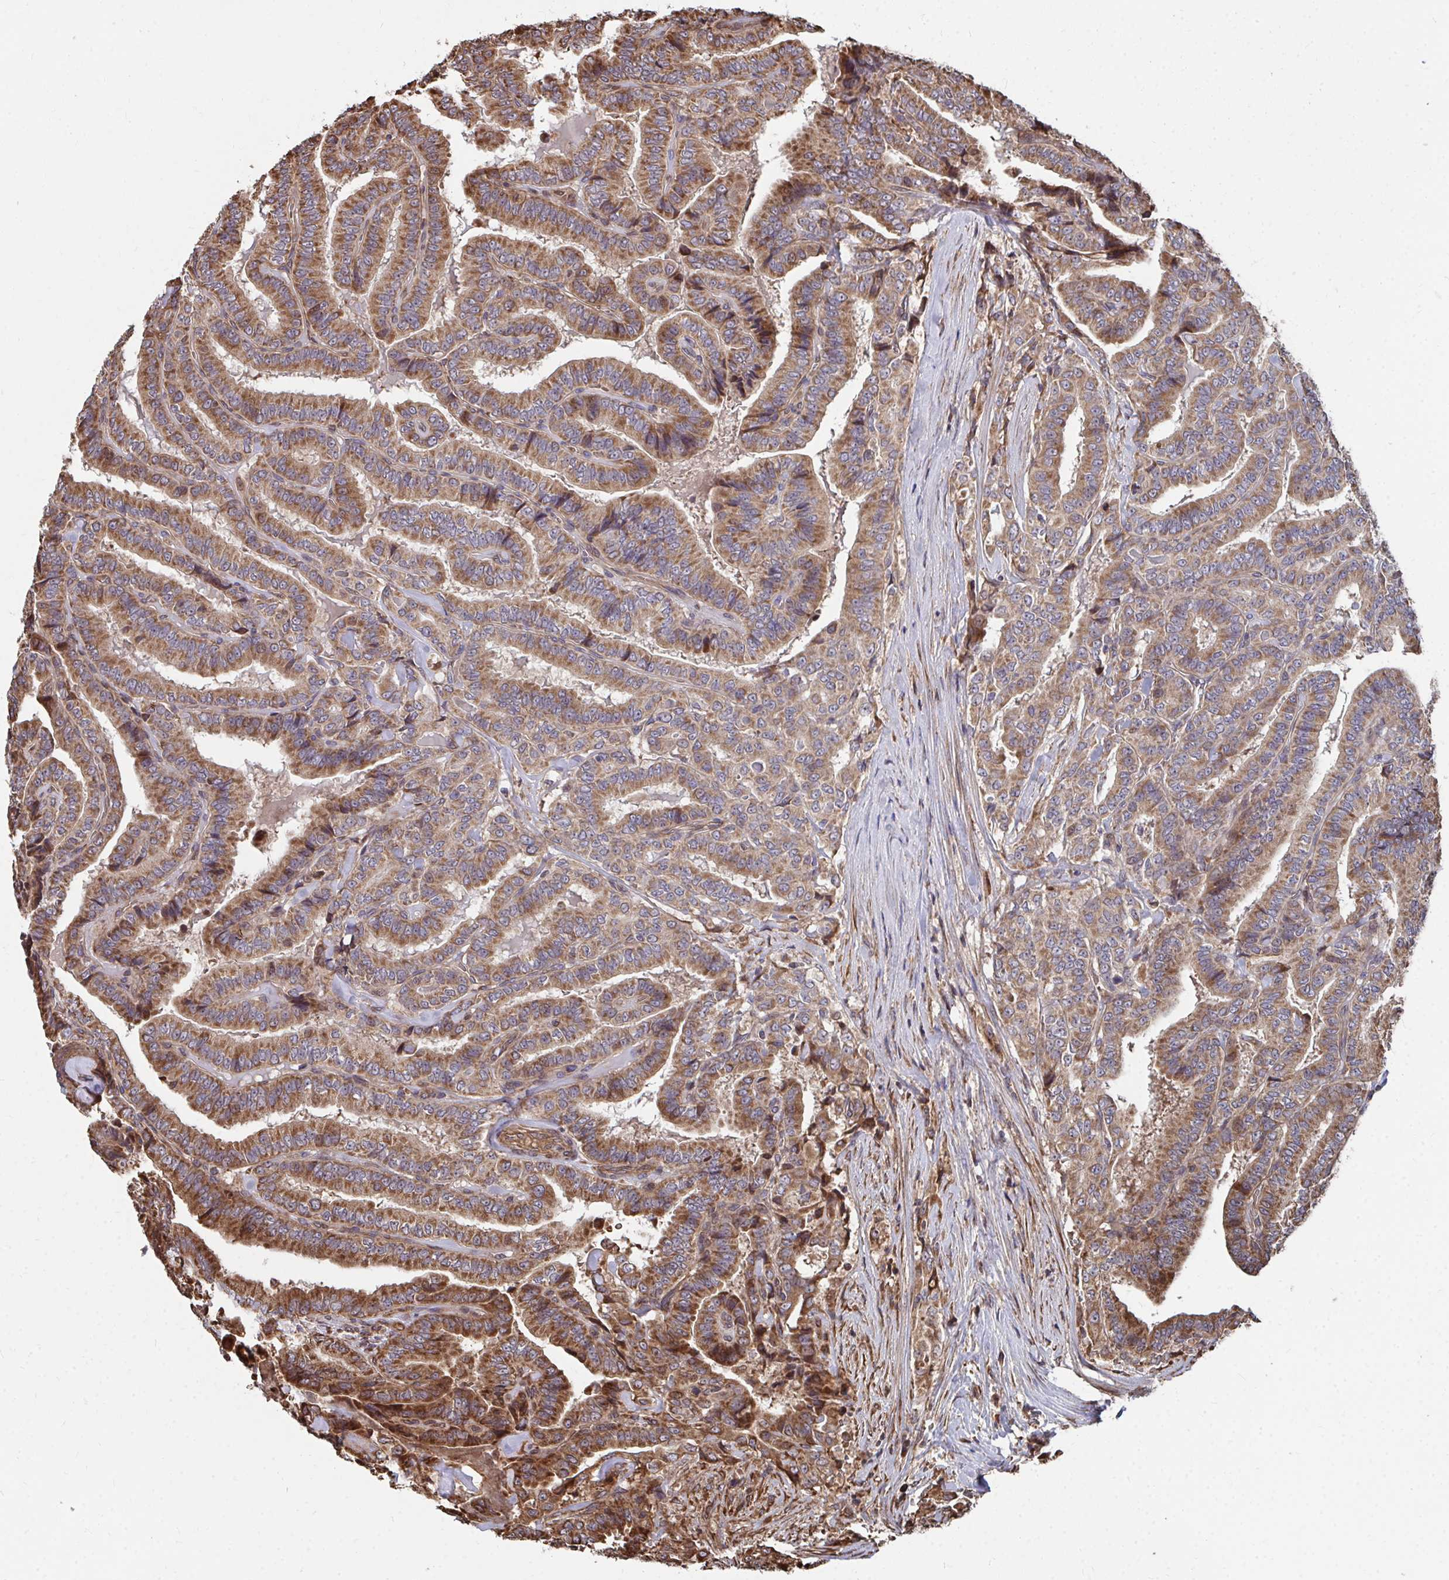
{"staining": {"intensity": "moderate", "quantity": ">75%", "location": "cytoplasmic/membranous"}, "tissue": "thyroid cancer", "cell_type": "Tumor cells", "image_type": "cancer", "snomed": [{"axis": "morphology", "description": "Papillary adenocarcinoma, NOS"}, {"axis": "topography", "description": "Thyroid gland"}], "caption": "Immunohistochemical staining of thyroid papillary adenocarcinoma reveals moderate cytoplasmic/membranous protein positivity in about >75% of tumor cells.", "gene": "FAM89A", "patient": {"sex": "male", "age": 61}}